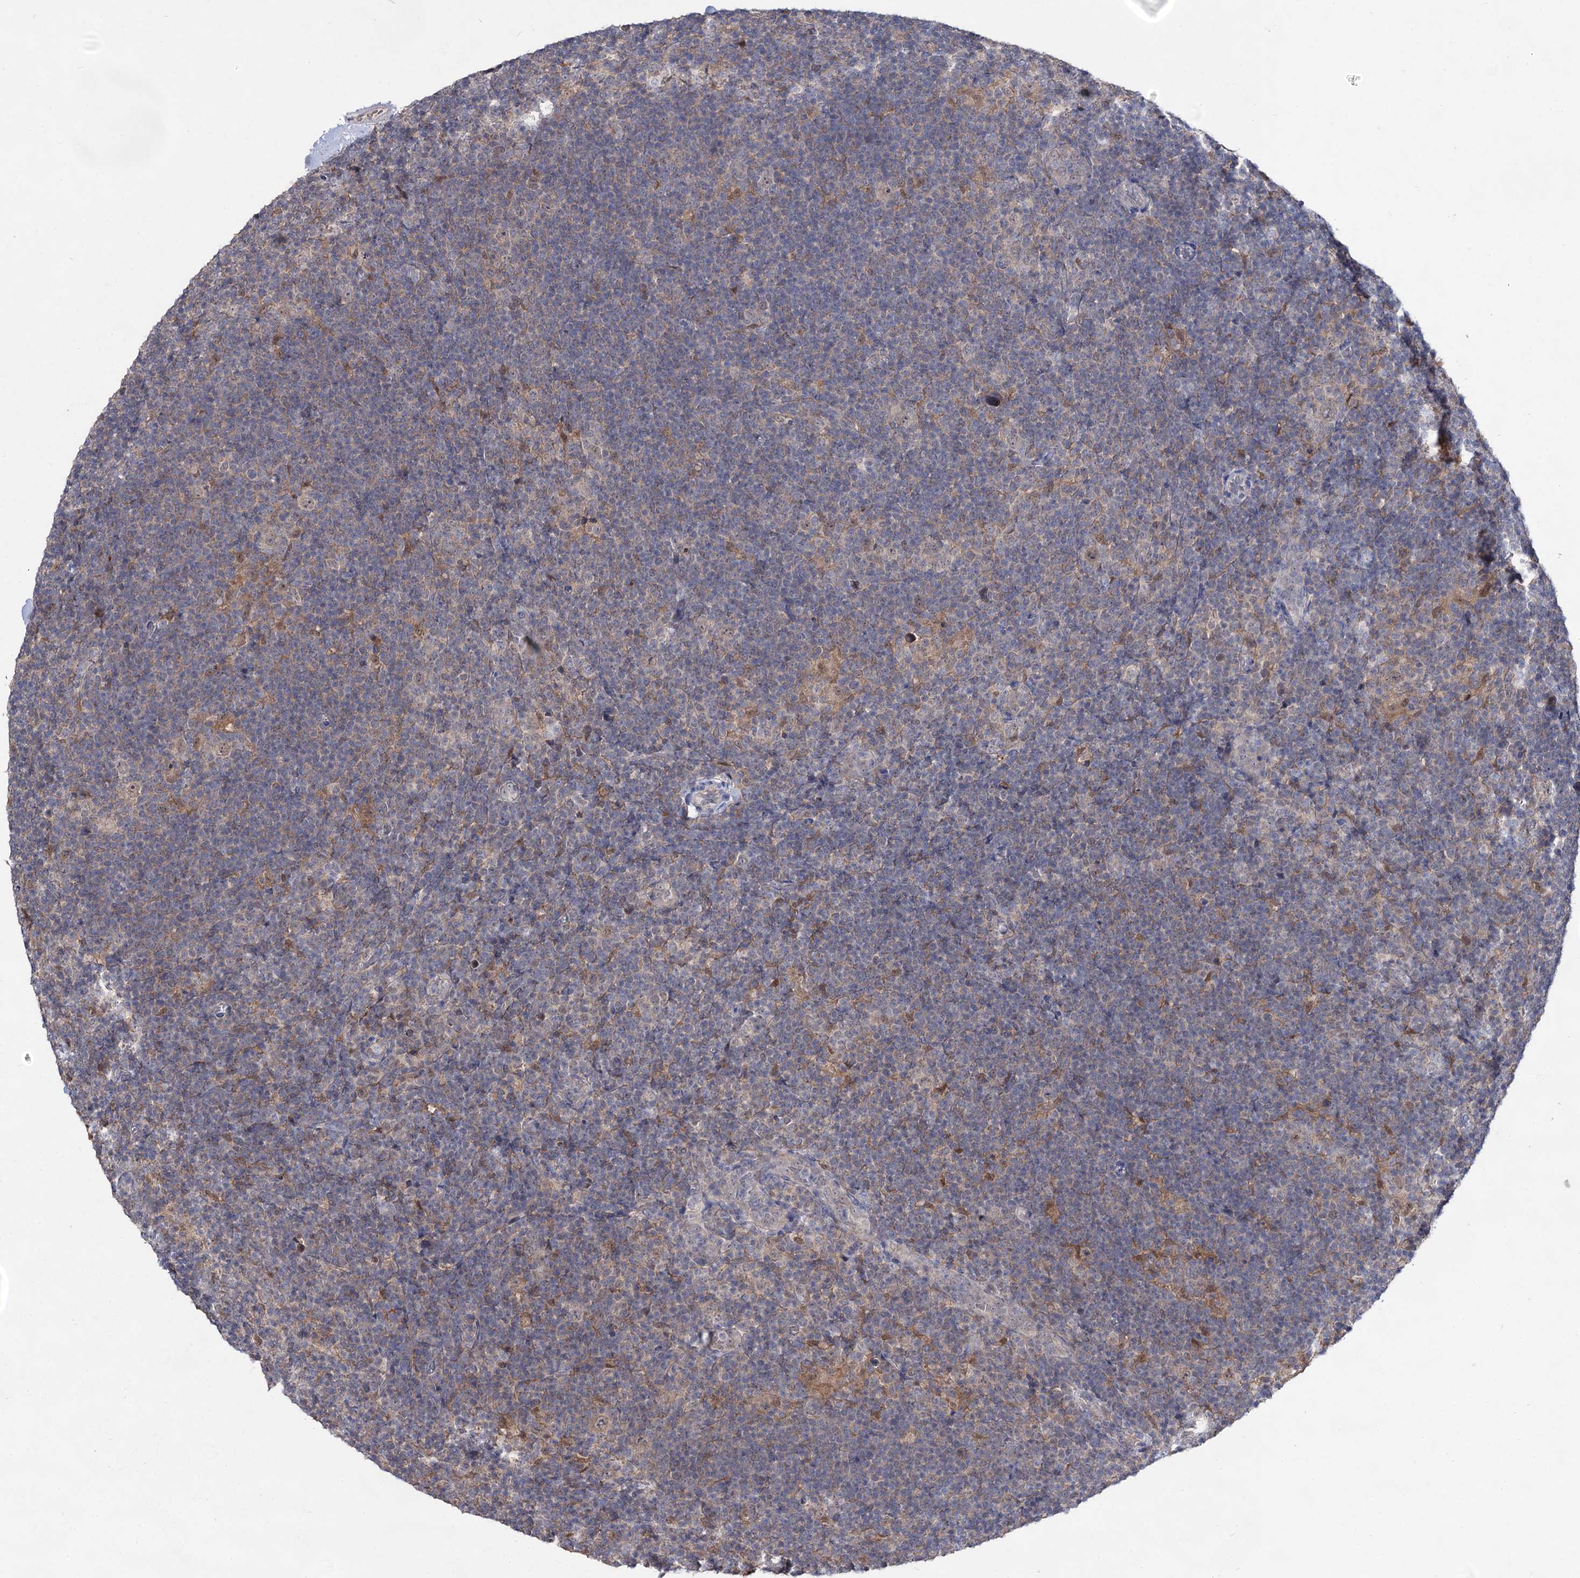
{"staining": {"intensity": "negative", "quantity": "none", "location": "none"}, "tissue": "lymphoma", "cell_type": "Tumor cells", "image_type": "cancer", "snomed": [{"axis": "morphology", "description": "Hodgkin's disease, NOS"}, {"axis": "topography", "description": "Lymph node"}], "caption": "Protein analysis of lymphoma demonstrates no significant expression in tumor cells. (DAB (3,3'-diaminobenzidine) immunohistochemistry (IHC) visualized using brightfield microscopy, high magnification).", "gene": "ACTR6", "patient": {"sex": "female", "age": 57}}